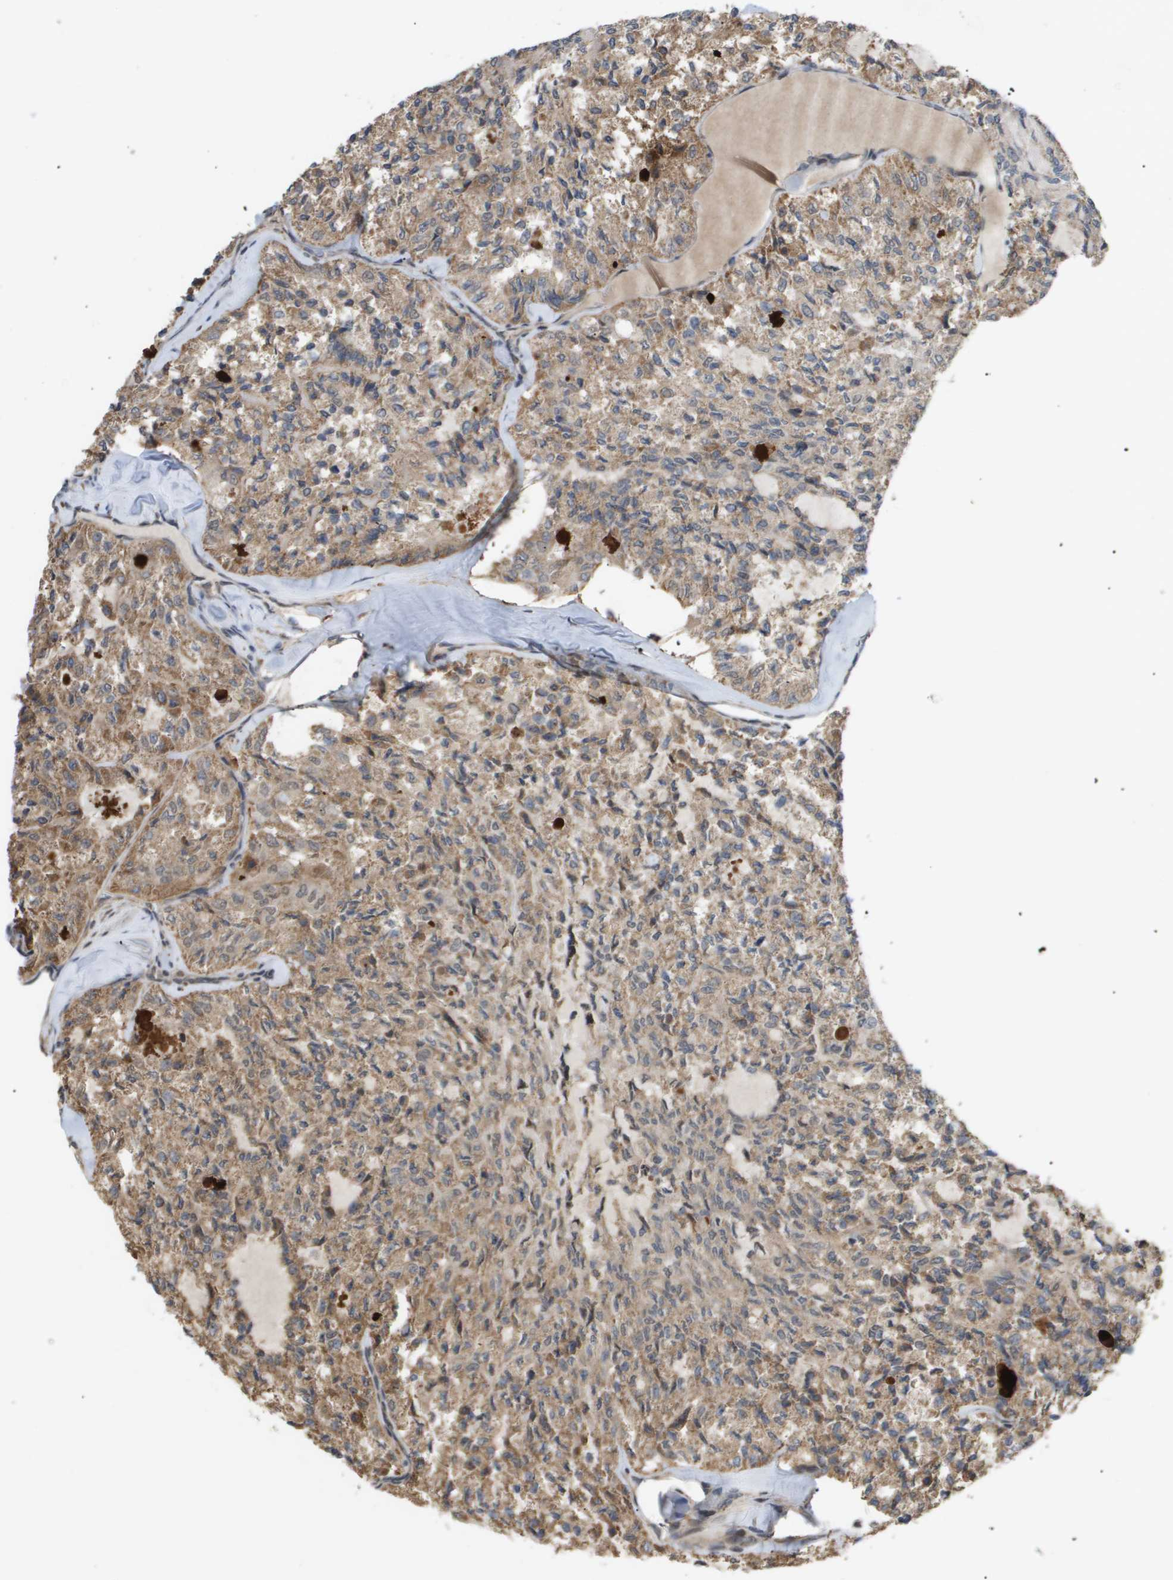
{"staining": {"intensity": "moderate", "quantity": ">75%", "location": "cytoplasmic/membranous"}, "tissue": "thyroid cancer", "cell_type": "Tumor cells", "image_type": "cancer", "snomed": [{"axis": "morphology", "description": "Follicular adenoma carcinoma, NOS"}, {"axis": "topography", "description": "Thyroid gland"}], "caption": "Thyroid cancer (follicular adenoma carcinoma) stained for a protein displays moderate cytoplasmic/membranous positivity in tumor cells. Nuclei are stained in blue.", "gene": "PDGFB", "patient": {"sex": "male", "age": 75}}